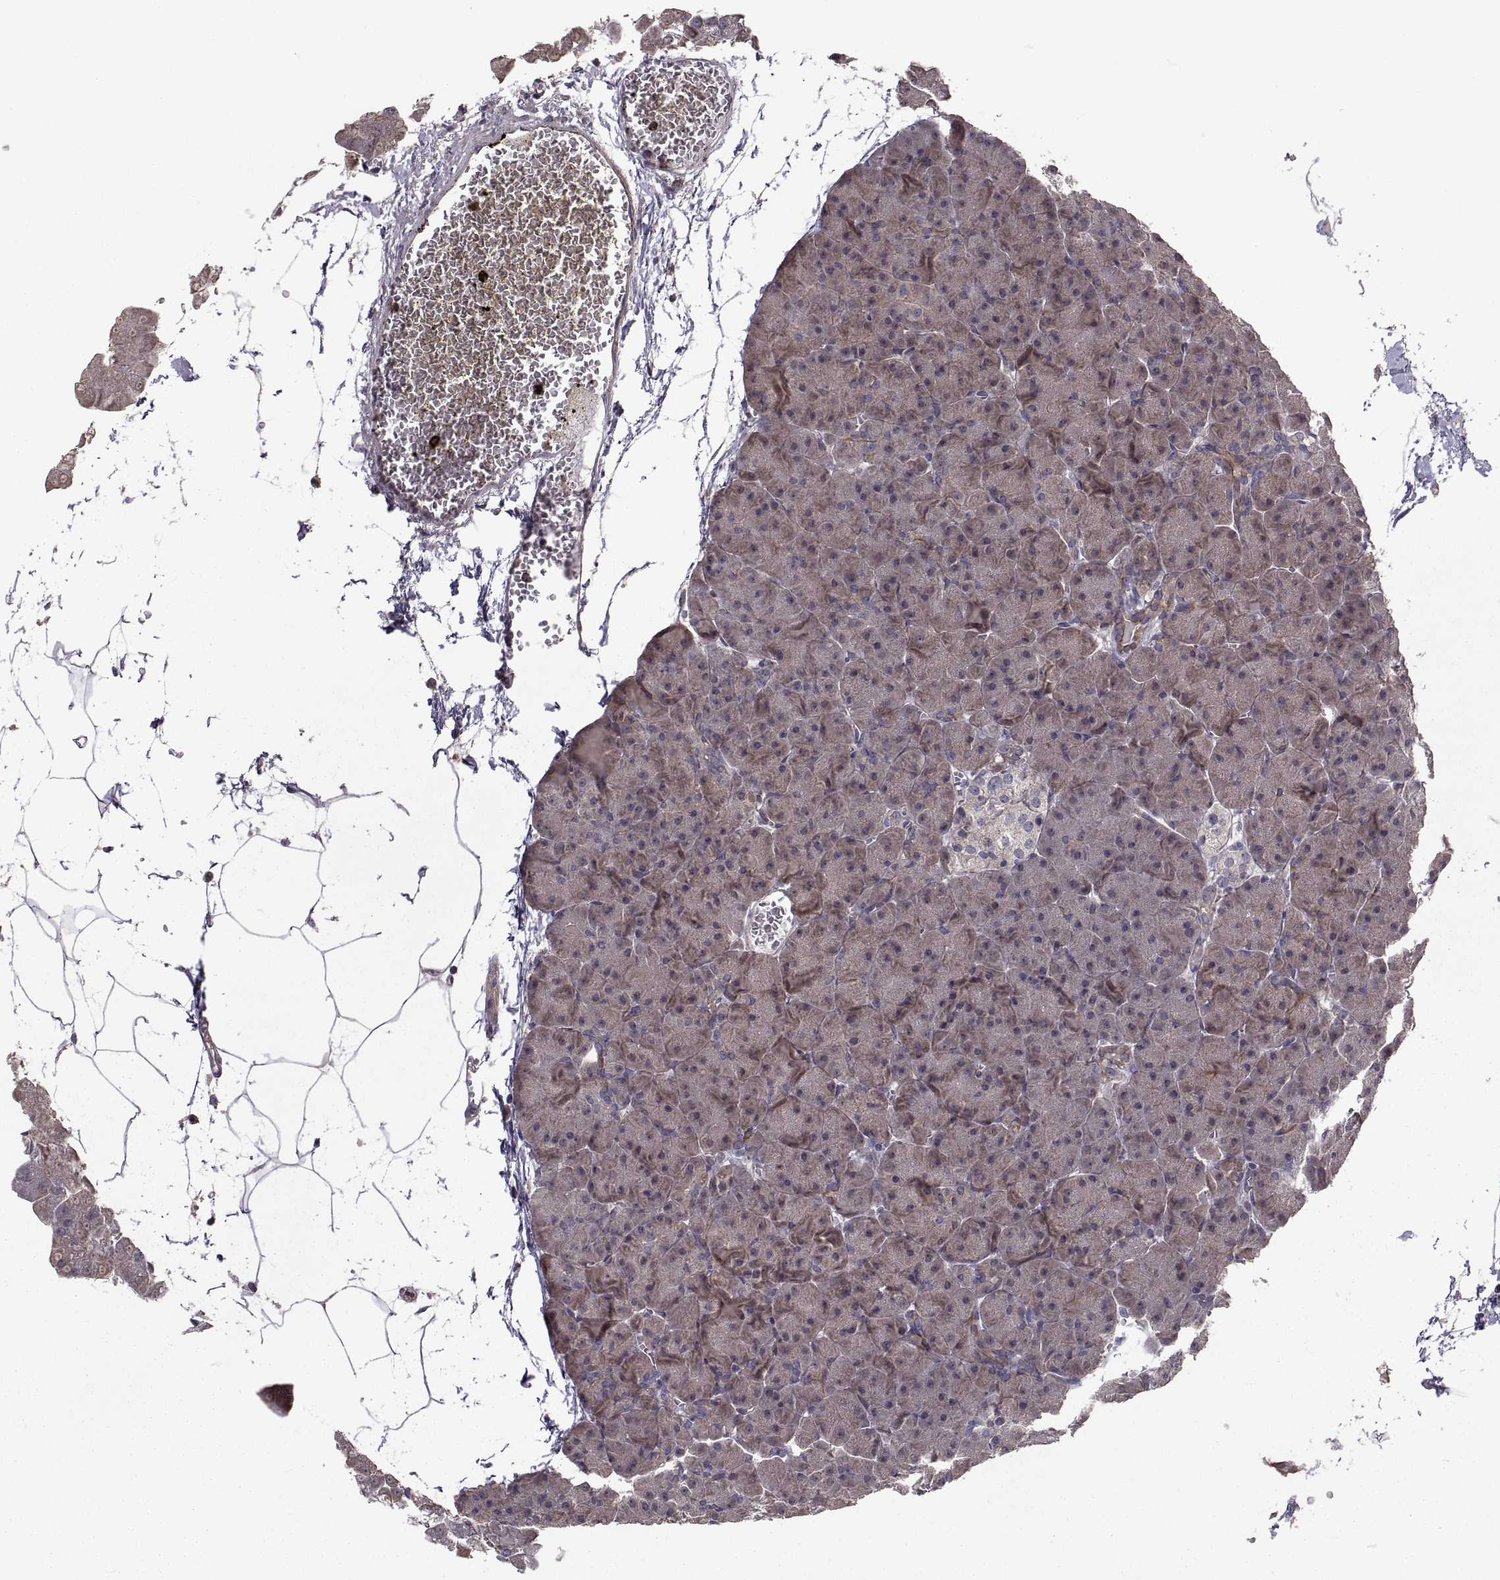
{"staining": {"intensity": "weak", "quantity": "25%-75%", "location": "cytoplasmic/membranous"}, "tissue": "pancreas", "cell_type": "Exocrine glandular cells", "image_type": "normal", "snomed": [{"axis": "morphology", "description": "Normal tissue, NOS"}, {"axis": "topography", "description": "Adipose tissue"}, {"axis": "topography", "description": "Pancreas"}, {"axis": "topography", "description": "Peripheral nerve tissue"}], "caption": "IHC staining of unremarkable pancreas, which shows low levels of weak cytoplasmic/membranous expression in about 25%-75% of exocrine glandular cells indicating weak cytoplasmic/membranous protein expression. The staining was performed using DAB (3,3'-diaminobenzidine) (brown) for protein detection and nuclei were counterstained in hematoxylin (blue).", "gene": "PMM2", "patient": {"sex": "female", "age": 58}}